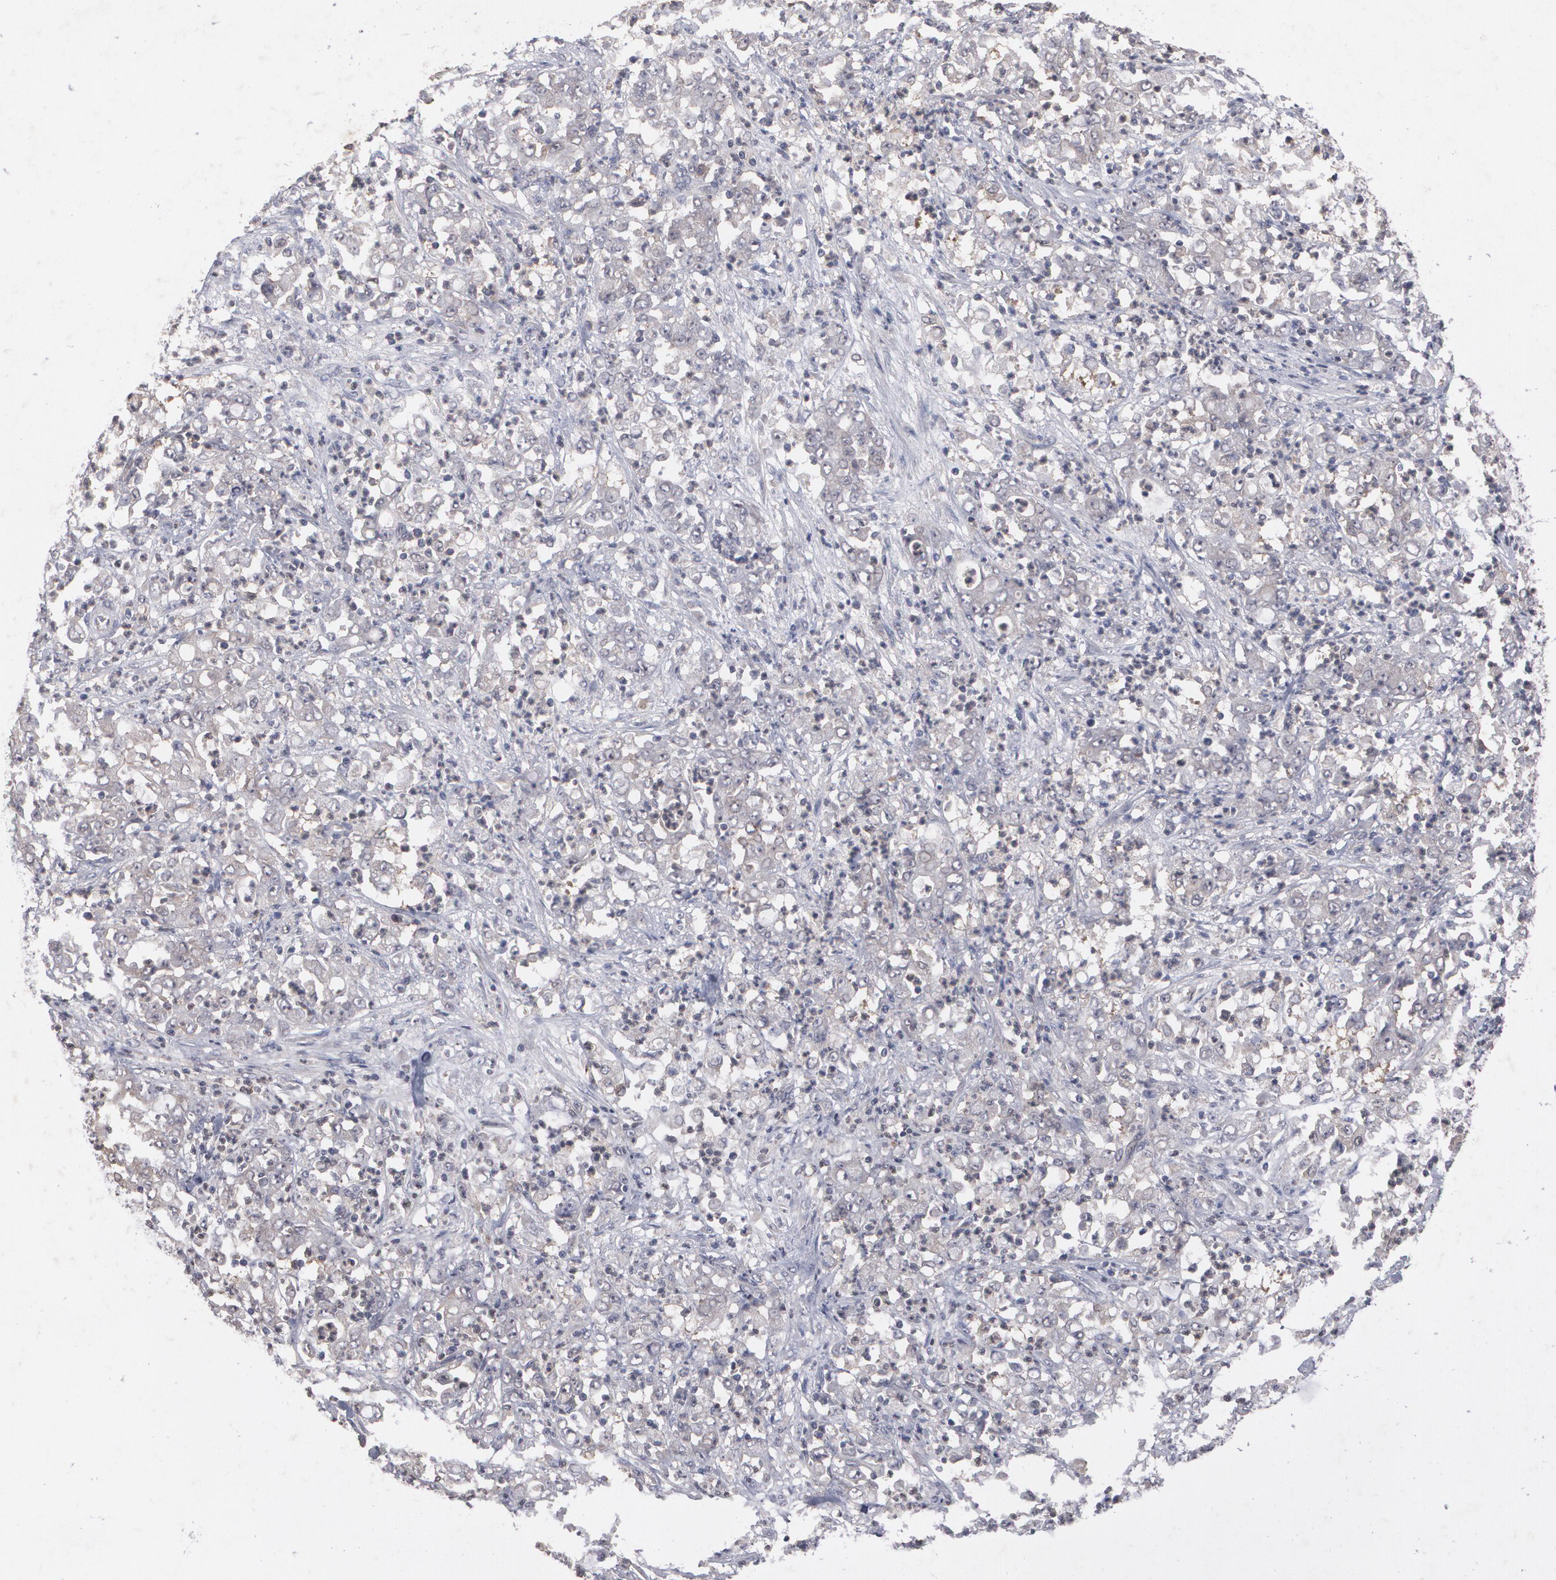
{"staining": {"intensity": "weak", "quantity": "<25%", "location": "cytoplasmic/membranous"}, "tissue": "stomach cancer", "cell_type": "Tumor cells", "image_type": "cancer", "snomed": [{"axis": "morphology", "description": "Adenocarcinoma, NOS"}, {"axis": "topography", "description": "Stomach, lower"}], "caption": "Tumor cells show no significant protein staining in stomach cancer (adenocarcinoma). Brightfield microscopy of immunohistochemistry stained with DAB (3,3'-diaminobenzidine) (brown) and hematoxylin (blue), captured at high magnification.", "gene": "HTT", "patient": {"sex": "female", "age": 71}}